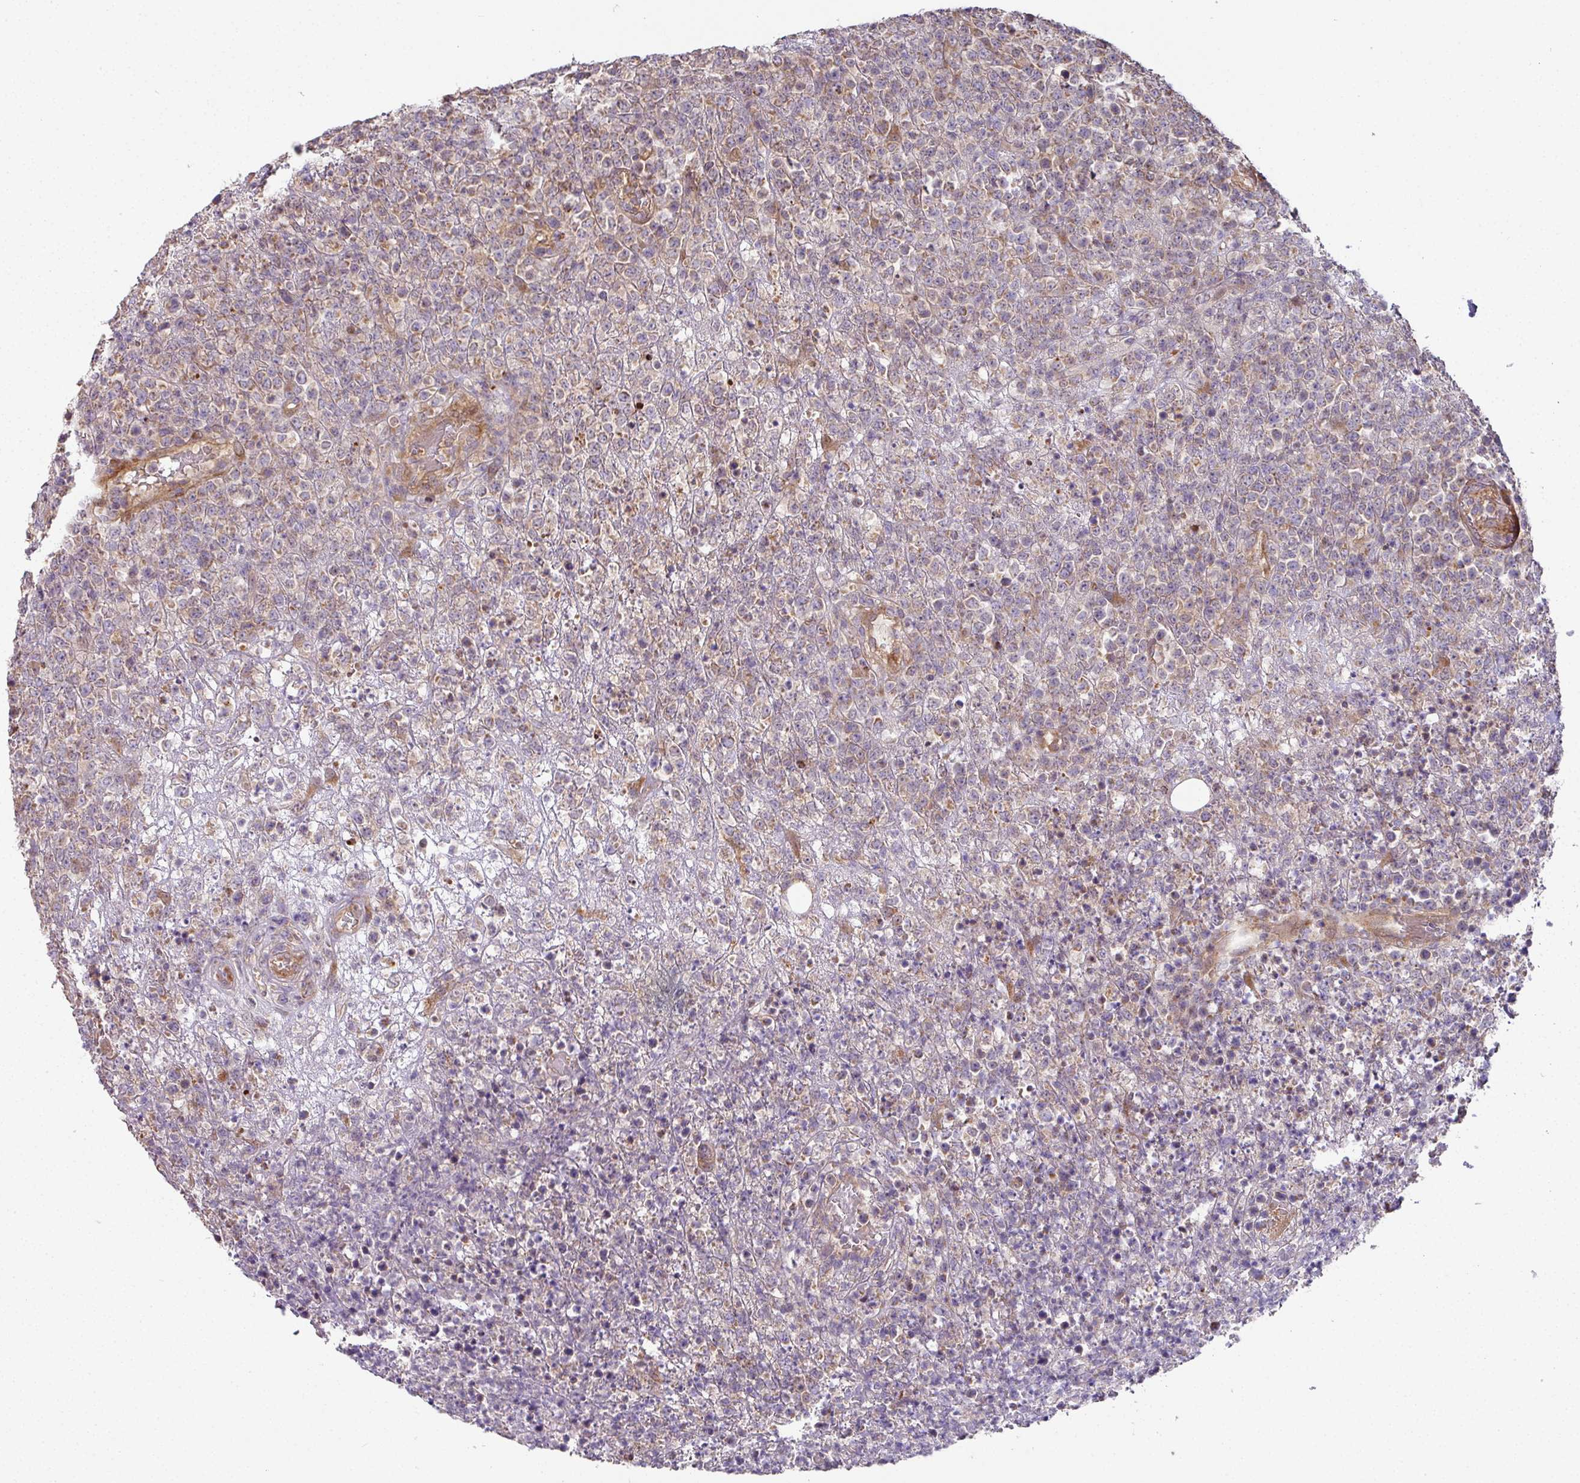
{"staining": {"intensity": "weak", "quantity": "25%-75%", "location": "cytoplasmic/membranous"}, "tissue": "lymphoma", "cell_type": "Tumor cells", "image_type": "cancer", "snomed": [{"axis": "morphology", "description": "Malignant lymphoma, non-Hodgkin's type, High grade"}, {"axis": "topography", "description": "Colon"}], "caption": "The photomicrograph demonstrates staining of malignant lymphoma, non-Hodgkin's type (high-grade), revealing weak cytoplasmic/membranous protein staining (brown color) within tumor cells.", "gene": "STK35", "patient": {"sex": "female", "age": 53}}